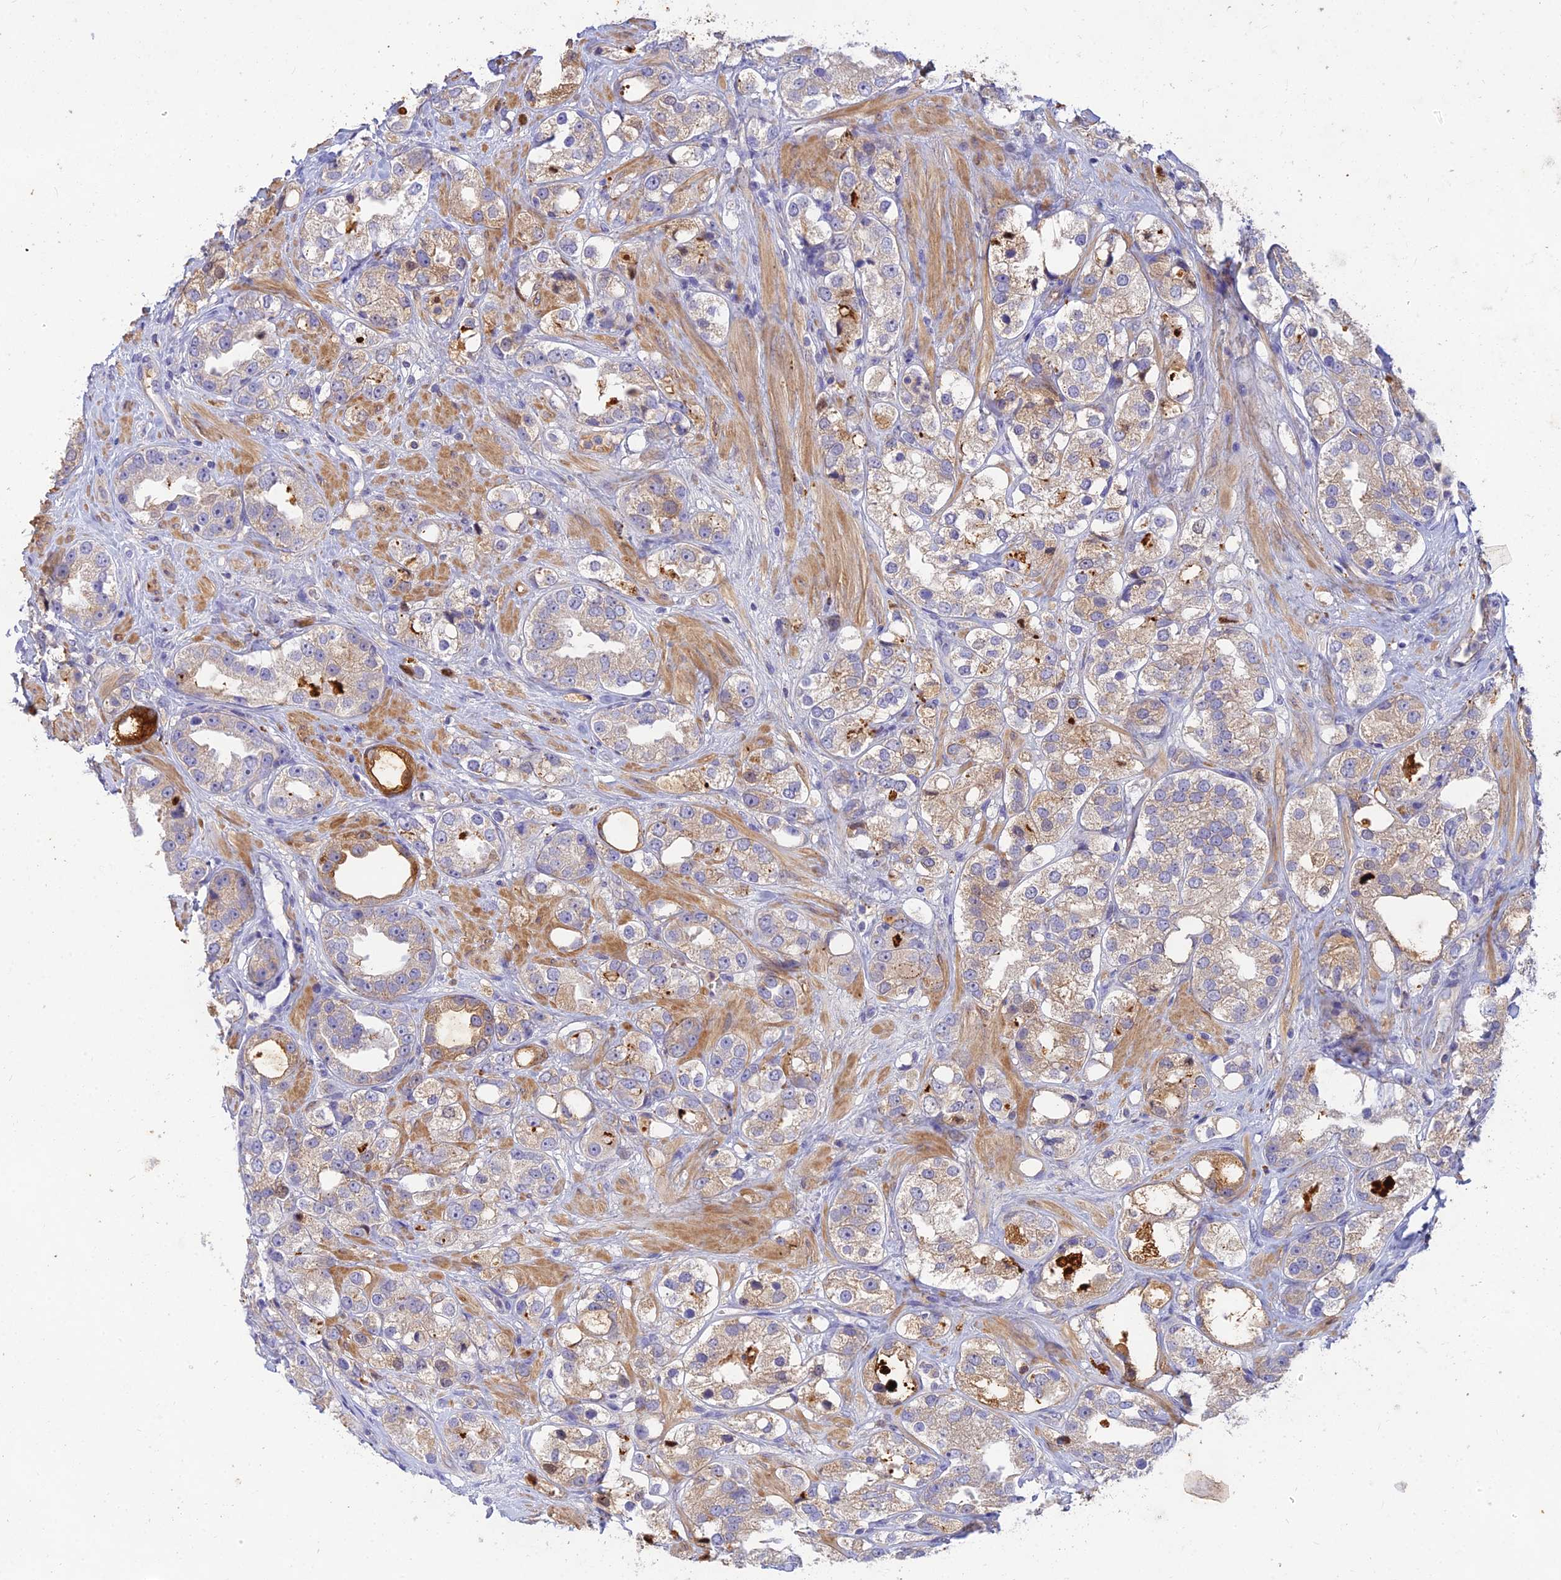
{"staining": {"intensity": "weak", "quantity": ">75%", "location": "cytoplasmic/membranous"}, "tissue": "prostate cancer", "cell_type": "Tumor cells", "image_type": "cancer", "snomed": [{"axis": "morphology", "description": "Adenocarcinoma, NOS"}, {"axis": "topography", "description": "Prostate"}], "caption": "About >75% of tumor cells in prostate cancer (adenocarcinoma) reveal weak cytoplasmic/membranous protein expression as visualized by brown immunohistochemical staining.", "gene": "ACSM5", "patient": {"sex": "male", "age": 79}}